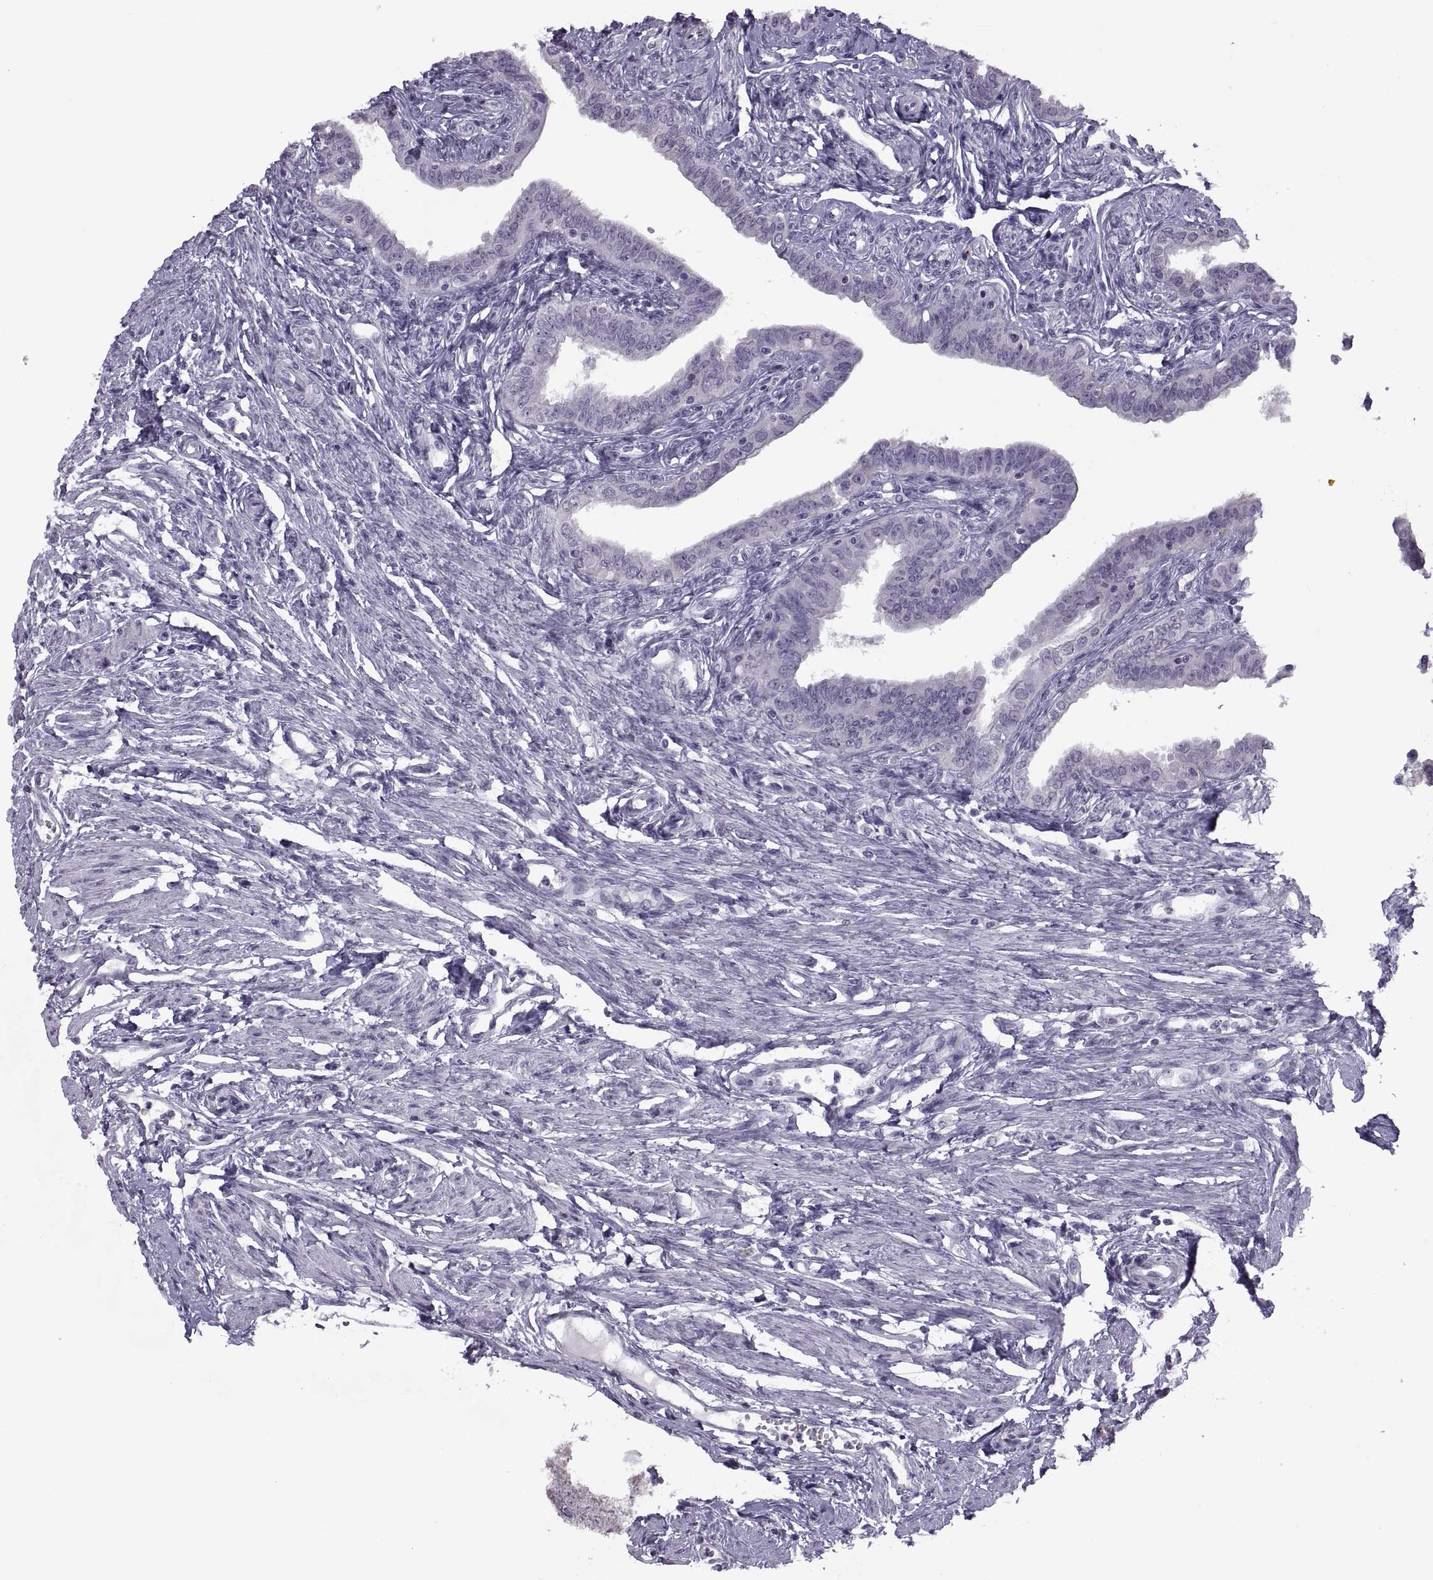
{"staining": {"intensity": "negative", "quantity": "none", "location": "none"}, "tissue": "fallopian tube", "cell_type": "Glandular cells", "image_type": "normal", "snomed": [{"axis": "morphology", "description": "Normal tissue, NOS"}, {"axis": "morphology", "description": "Carcinoma, endometroid"}, {"axis": "topography", "description": "Fallopian tube"}, {"axis": "topography", "description": "Ovary"}], "caption": "High magnification brightfield microscopy of unremarkable fallopian tube stained with DAB (brown) and counterstained with hematoxylin (blue): glandular cells show no significant expression. Brightfield microscopy of IHC stained with DAB (brown) and hematoxylin (blue), captured at high magnification.", "gene": "ASIC2", "patient": {"sex": "female", "age": 42}}